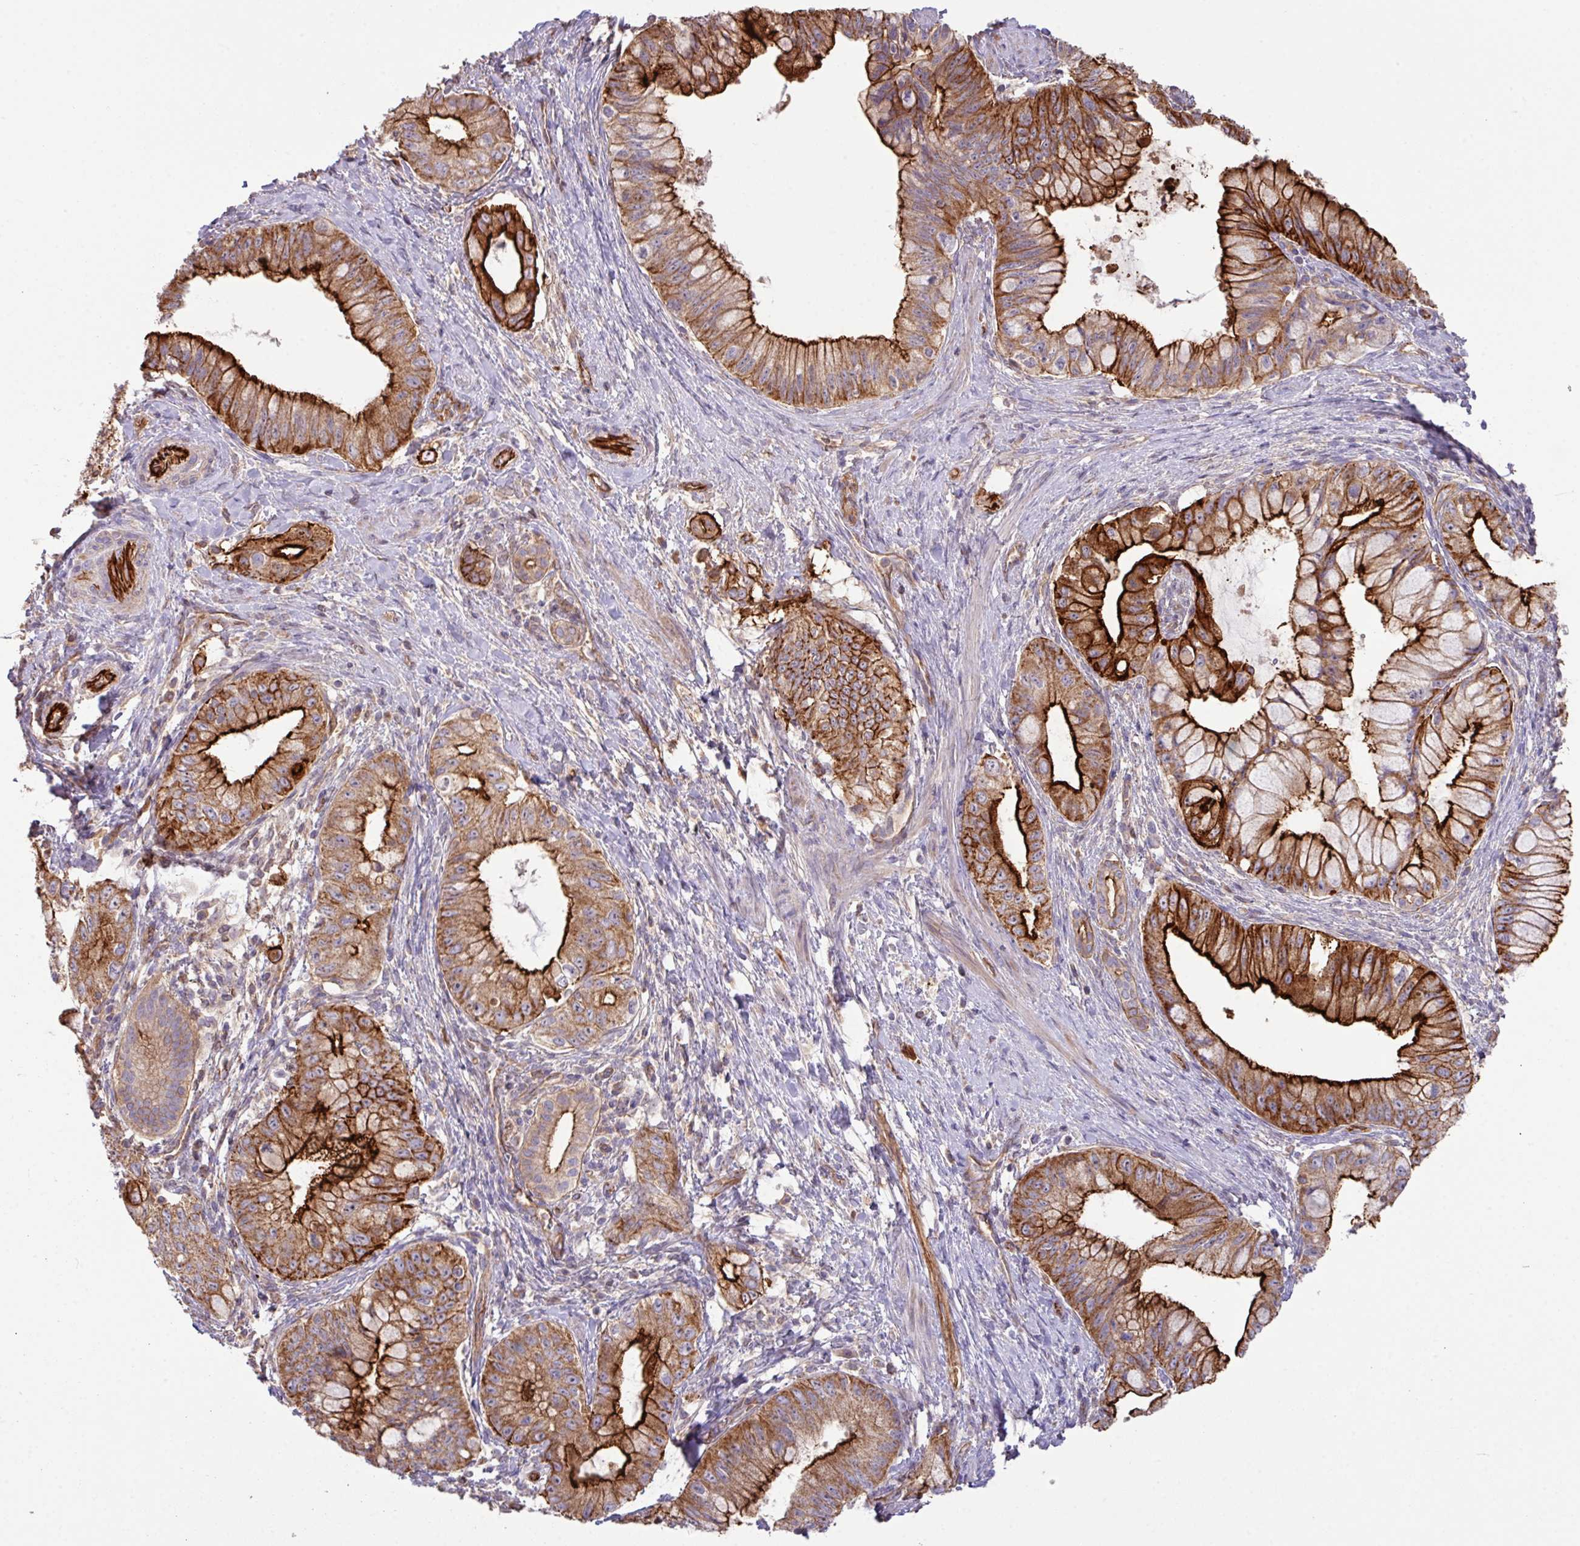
{"staining": {"intensity": "strong", "quantity": ">75%", "location": "cytoplasmic/membranous"}, "tissue": "pancreatic cancer", "cell_type": "Tumor cells", "image_type": "cancer", "snomed": [{"axis": "morphology", "description": "Adenocarcinoma, NOS"}, {"axis": "topography", "description": "Pancreas"}], "caption": "IHC image of human pancreatic cancer (adenocarcinoma) stained for a protein (brown), which shows high levels of strong cytoplasmic/membranous expression in about >75% of tumor cells.", "gene": "LRRC53", "patient": {"sex": "male", "age": 48}}